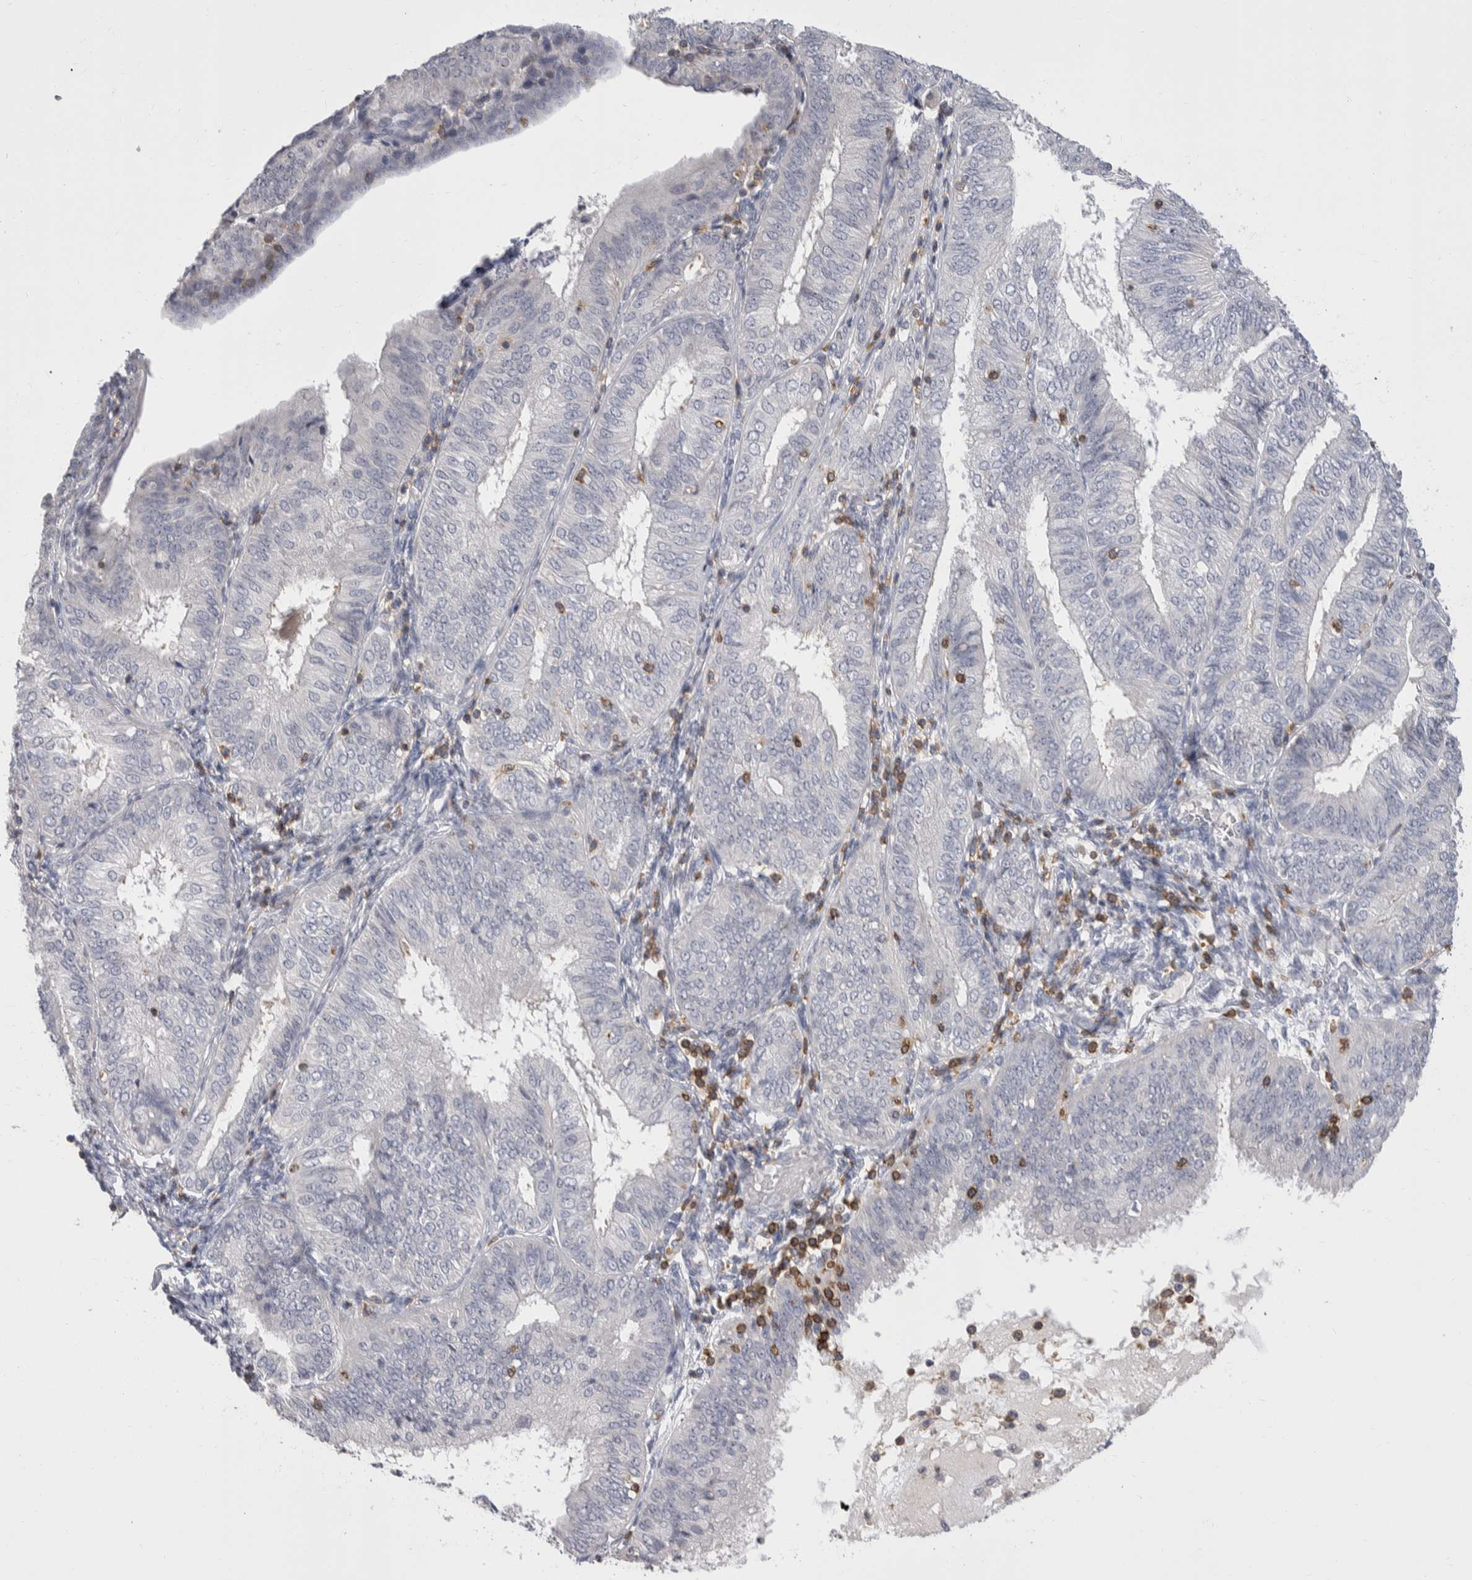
{"staining": {"intensity": "negative", "quantity": "none", "location": "none"}, "tissue": "endometrial cancer", "cell_type": "Tumor cells", "image_type": "cancer", "snomed": [{"axis": "morphology", "description": "Adenocarcinoma, NOS"}, {"axis": "topography", "description": "Endometrium"}], "caption": "This micrograph is of adenocarcinoma (endometrial) stained with IHC to label a protein in brown with the nuclei are counter-stained blue. There is no positivity in tumor cells. (DAB immunohistochemistry visualized using brightfield microscopy, high magnification).", "gene": "CEP295NL", "patient": {"sex": "female", "age": 58}}